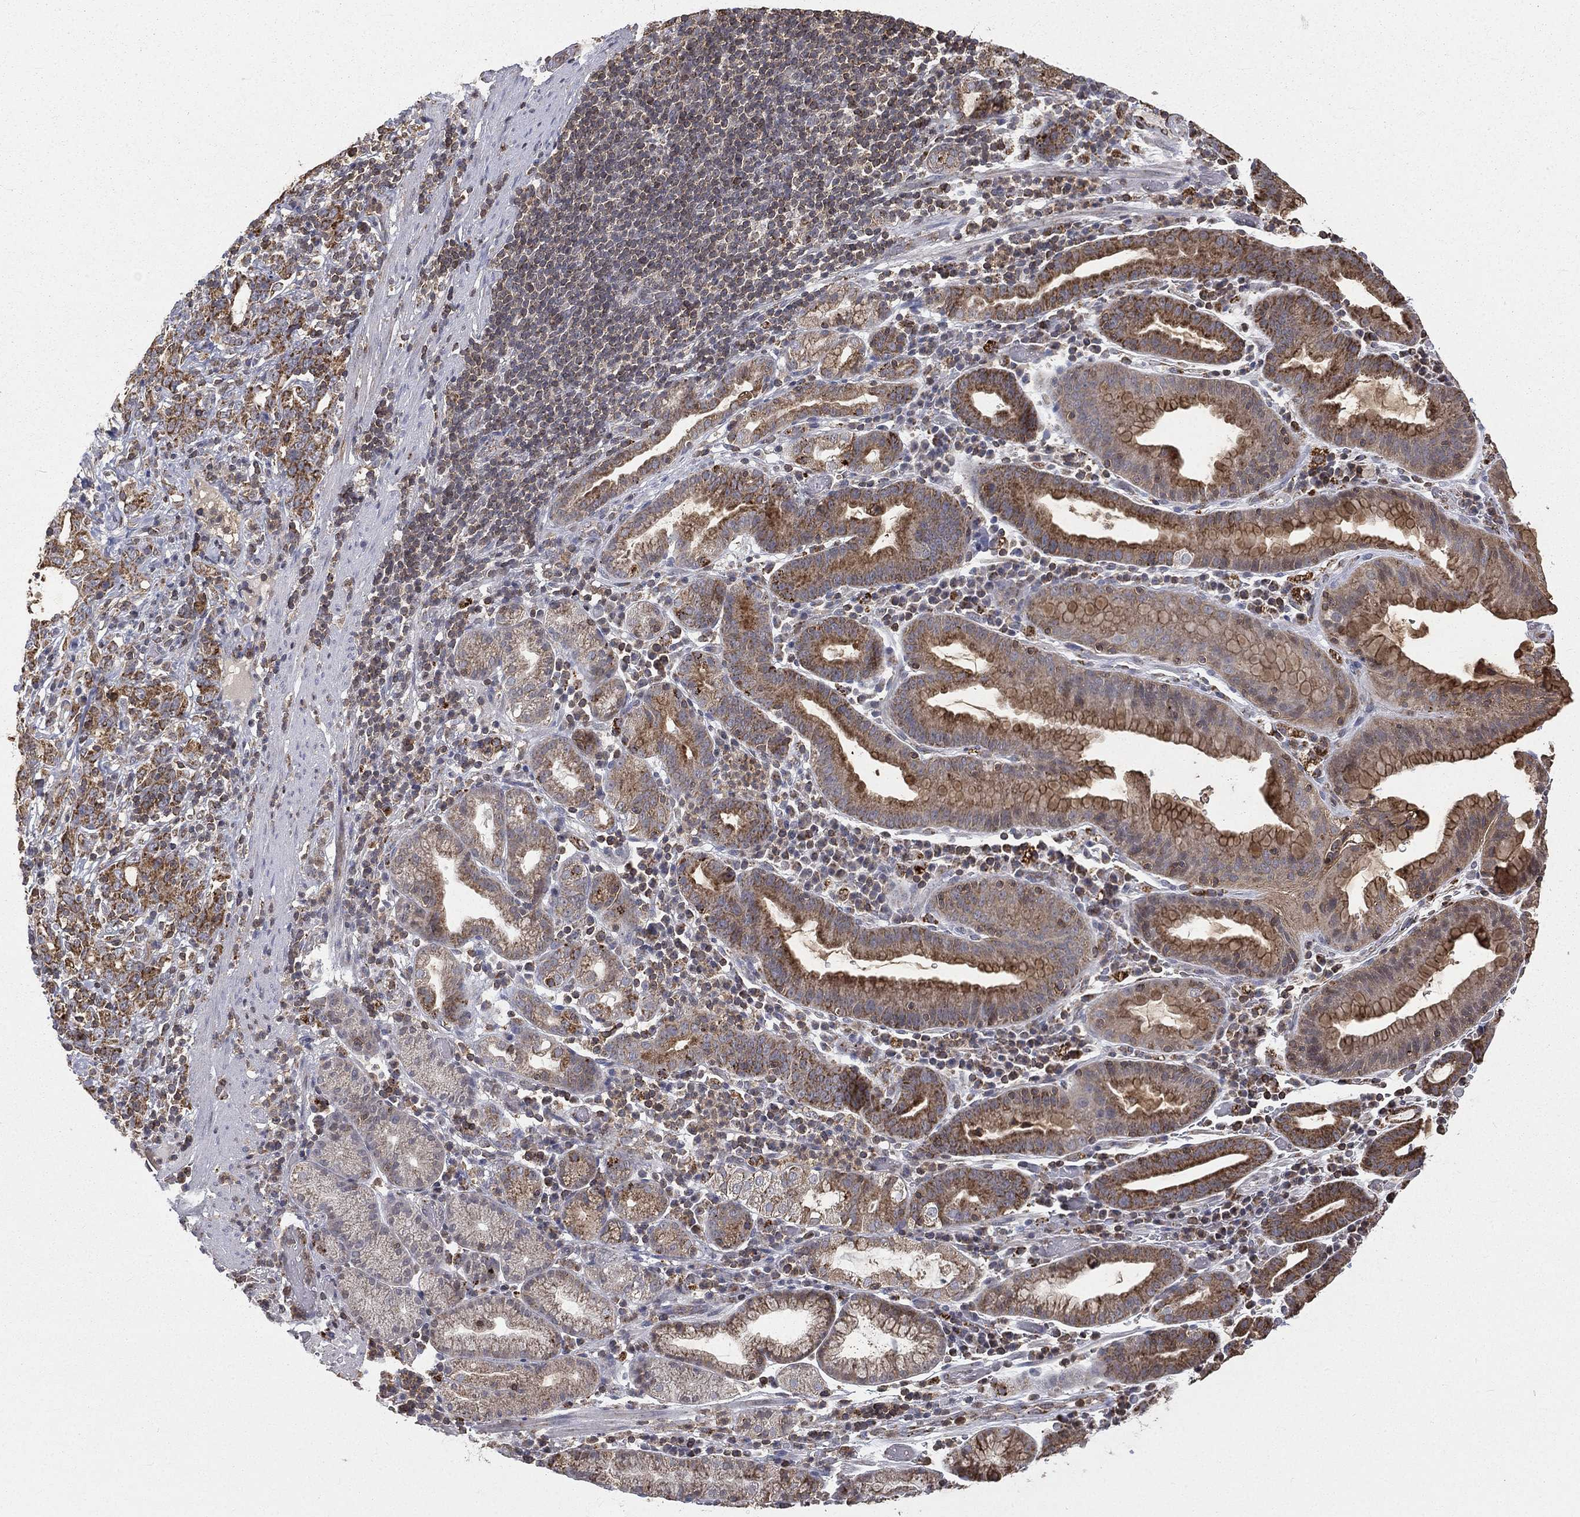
{"staining": {"intensity": "strong", "quantity": "25%-75%", "location": "cytoplasmic/membranous"}, "tissue": "stomach cancer", "cell_type": "Tumor cells", "image_type": "cancer", "snomed": [{"axis": "morphology", "description": "Adenocarcinoma, NOS"}, {"axis": "topography", "description": "Stomach"}], "caption": "Immunohistochemical staining of human stomach adenocarcinoma reveals high levels of strong cytoplasmic/membranous staining in approximately 25%-75% of tumor cells.", "gene": "RIN3", "patient": {"sex": "male", "age": 79}}